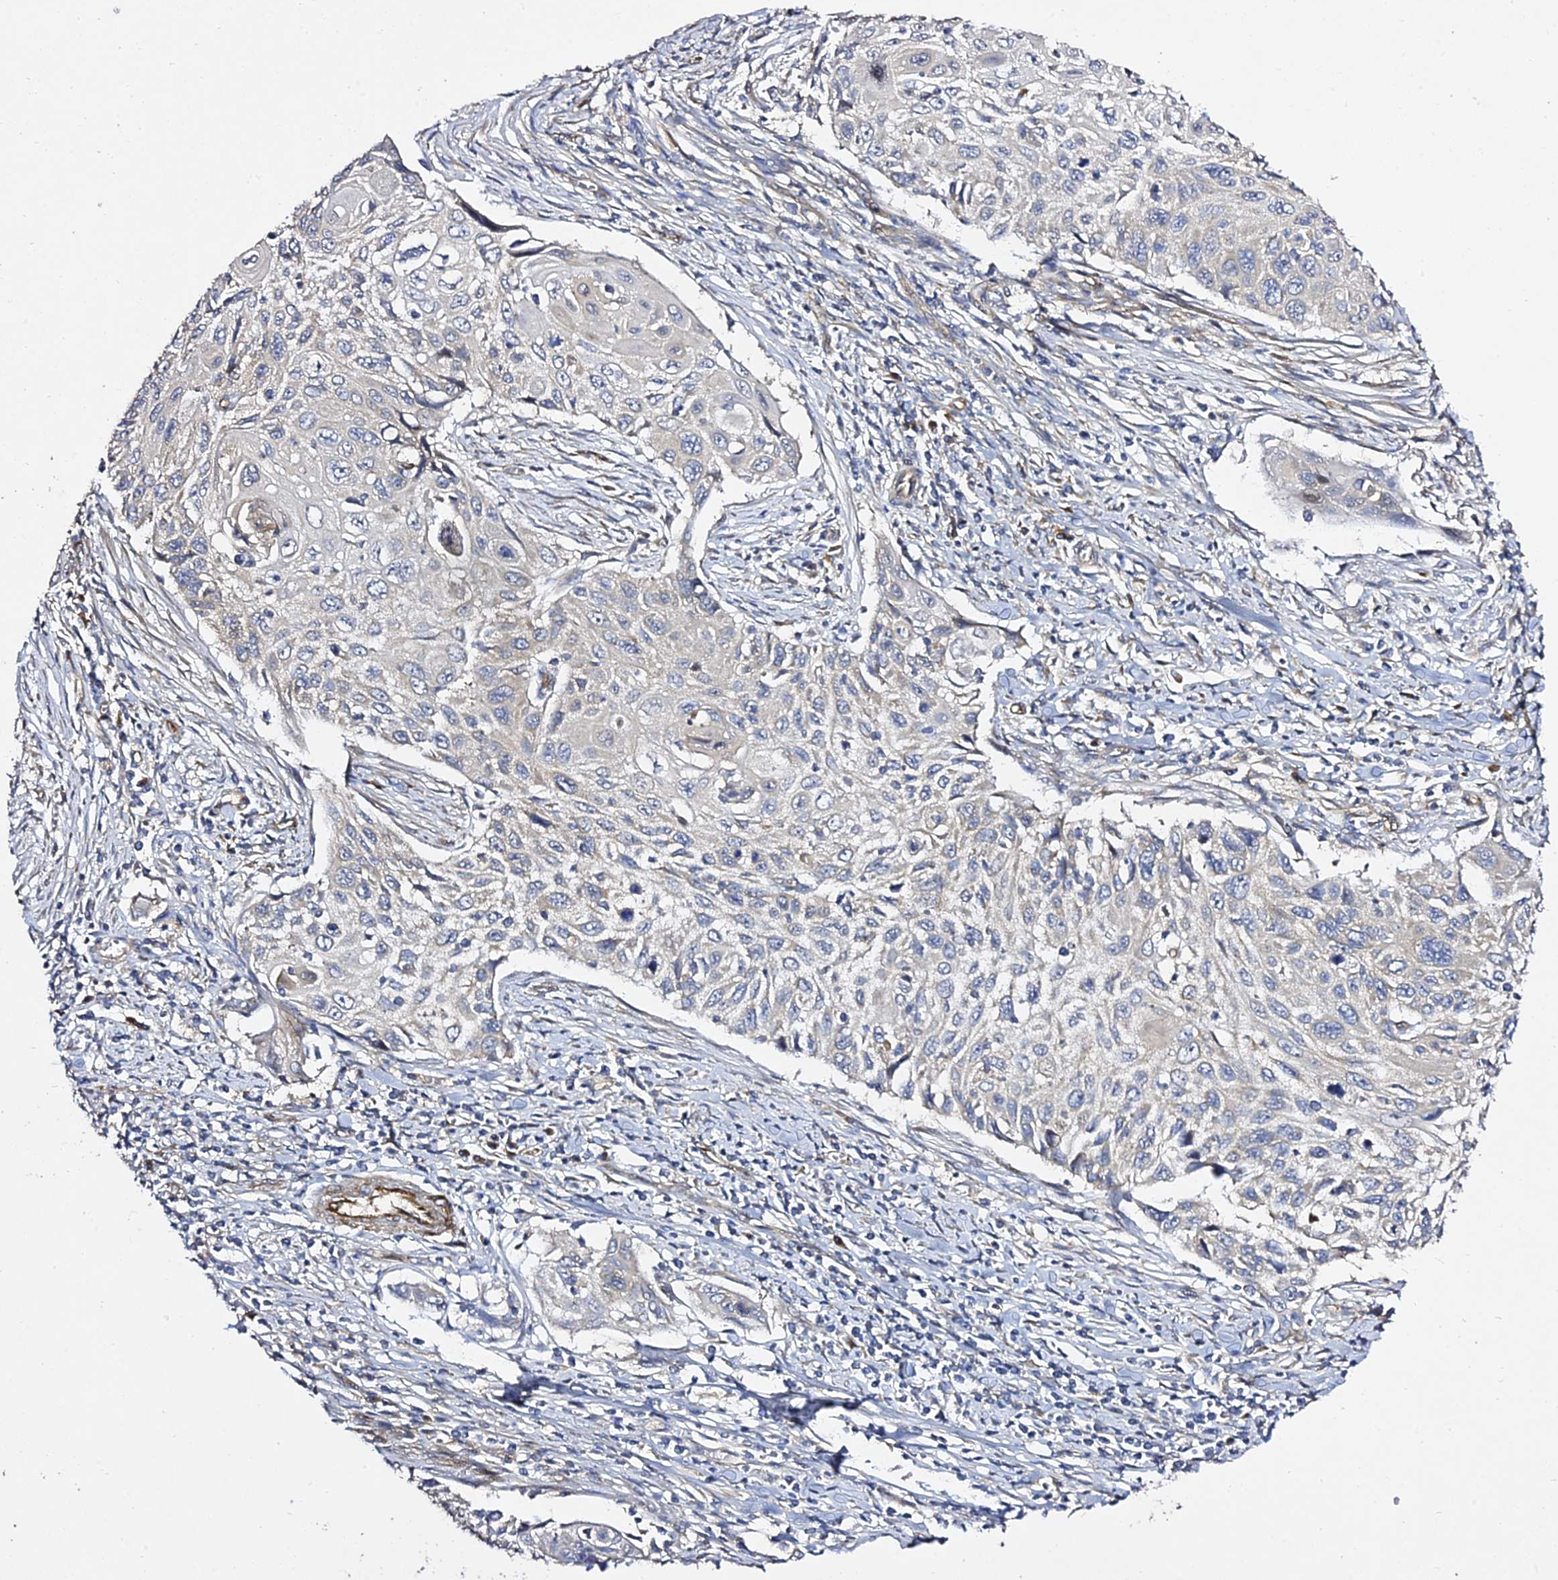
{"staining": {"intensity": "negative", "quantity": "none", "location": "none"}, "tissue": "cervical cancer", "cell_type": "Tumor cells", "image_type": "cancer", "snomed": [{"axis": "morphology", "description": "Squamous cell carcinoma, NOS"}, {"axis": "topography", "description": "Cervix"}], "caption": "This is an IHC image of cervical squamous cell carcinoma. There is no staining in tumor cells.", "gene": "GRTP1", "patient": {"sex": "female", "age": 70}}